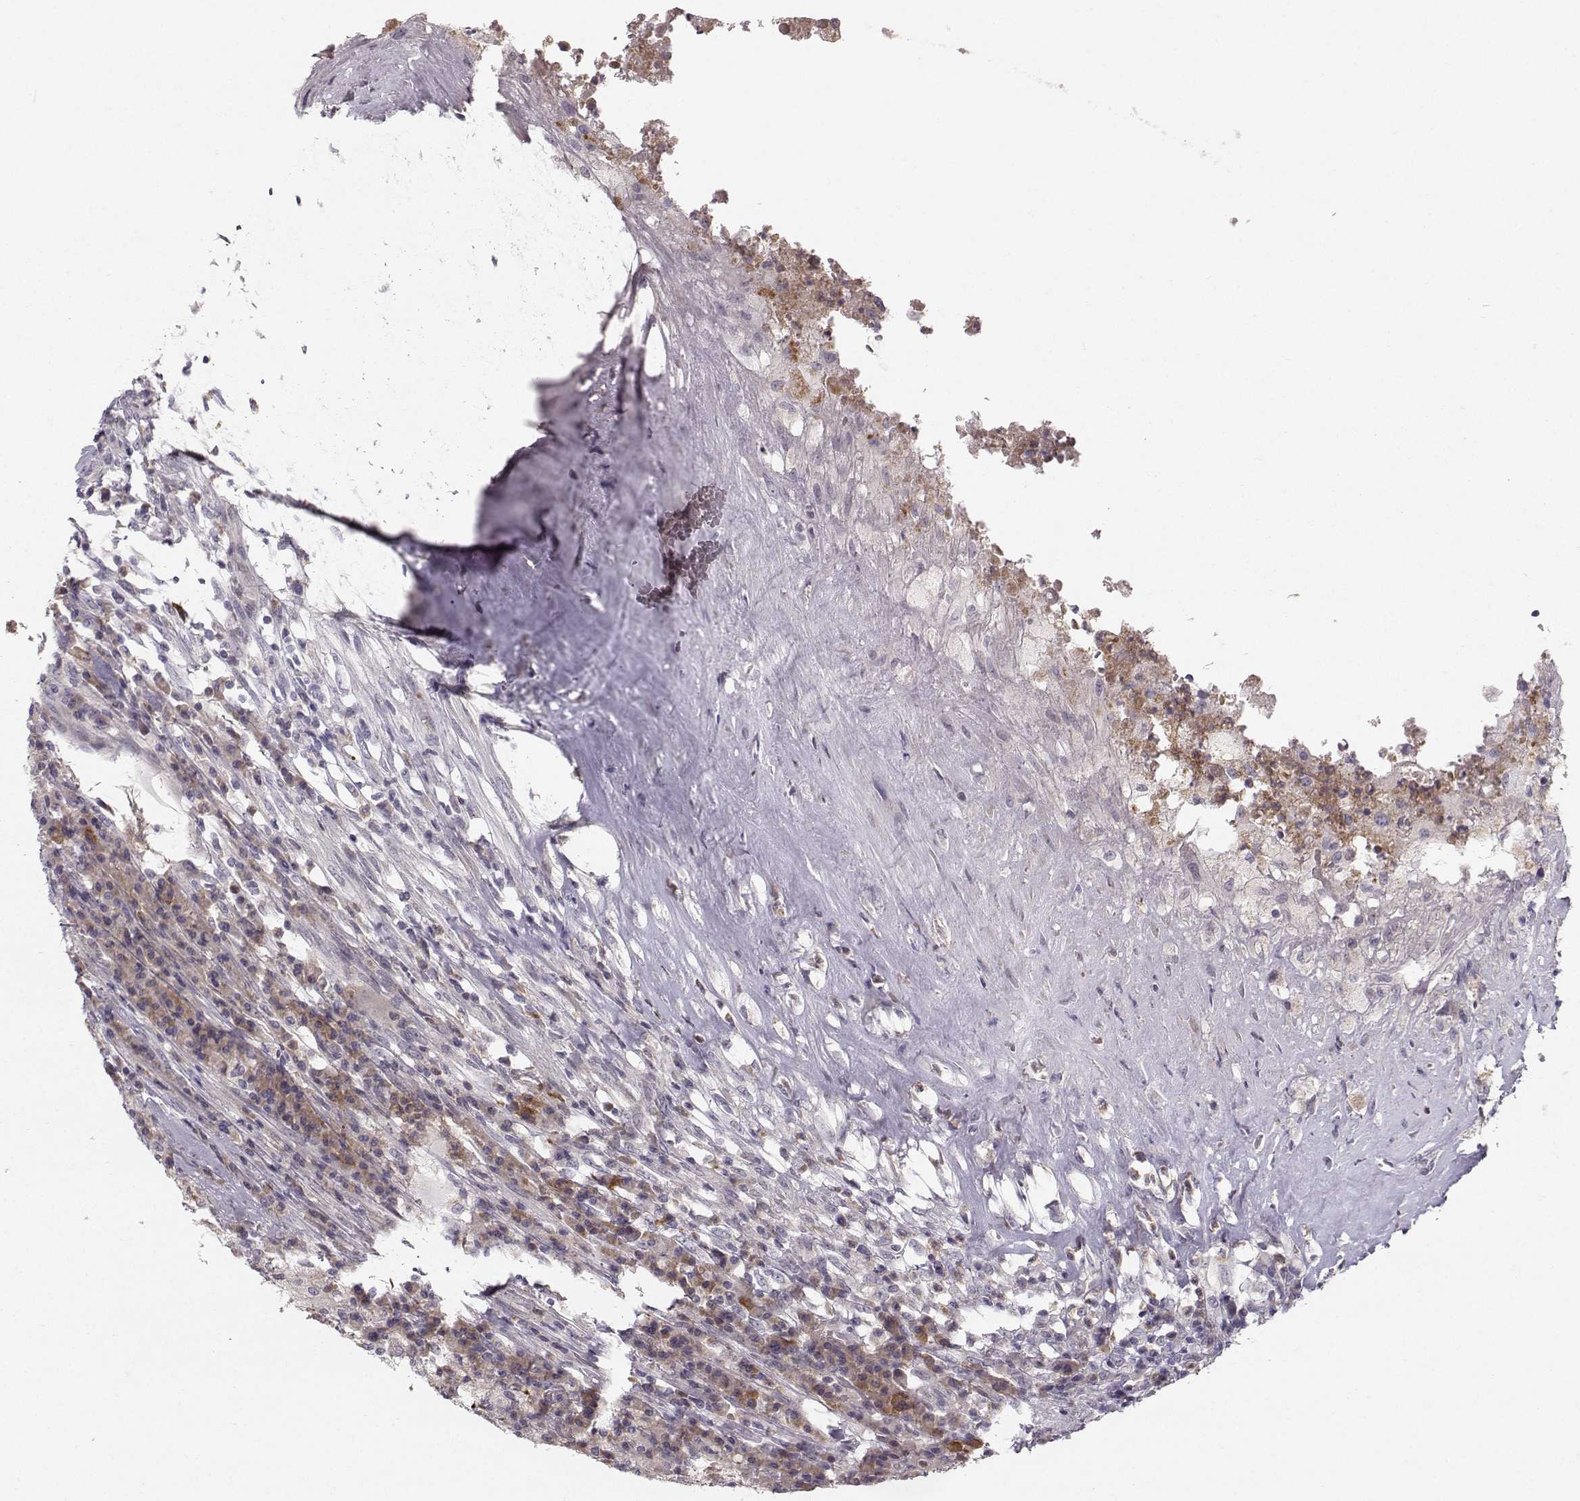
{"staining": {"intensity": "weak", "quantity": "25%-75%", "location": "cytoplasmic/membranous"}, "tissue": "testis cancer", "cell_type": "Tumor cells", "image_type": "cancer", "snomed": [{"axis": "morphology", "description": "Necrosis, NOS"}, {"axis": "morphology", "description": "Carcinoma, Embryonal, NOS"}, {"axis": "topography", "description": "Testis"}], "caption": "Brown immunohistochemical staining in human testis cancer demonstrates weak cytoplasmic/membranous expression in about 25%-75% of tumor cells. The staining was performed using DAB (3,3'-diaminobenzidine), with brown indicating positive protein expression. Nuclei are stained blue with hematoxylin.", "gene": "OPRD1", "patient": {"sex": "male", "age": 19}}